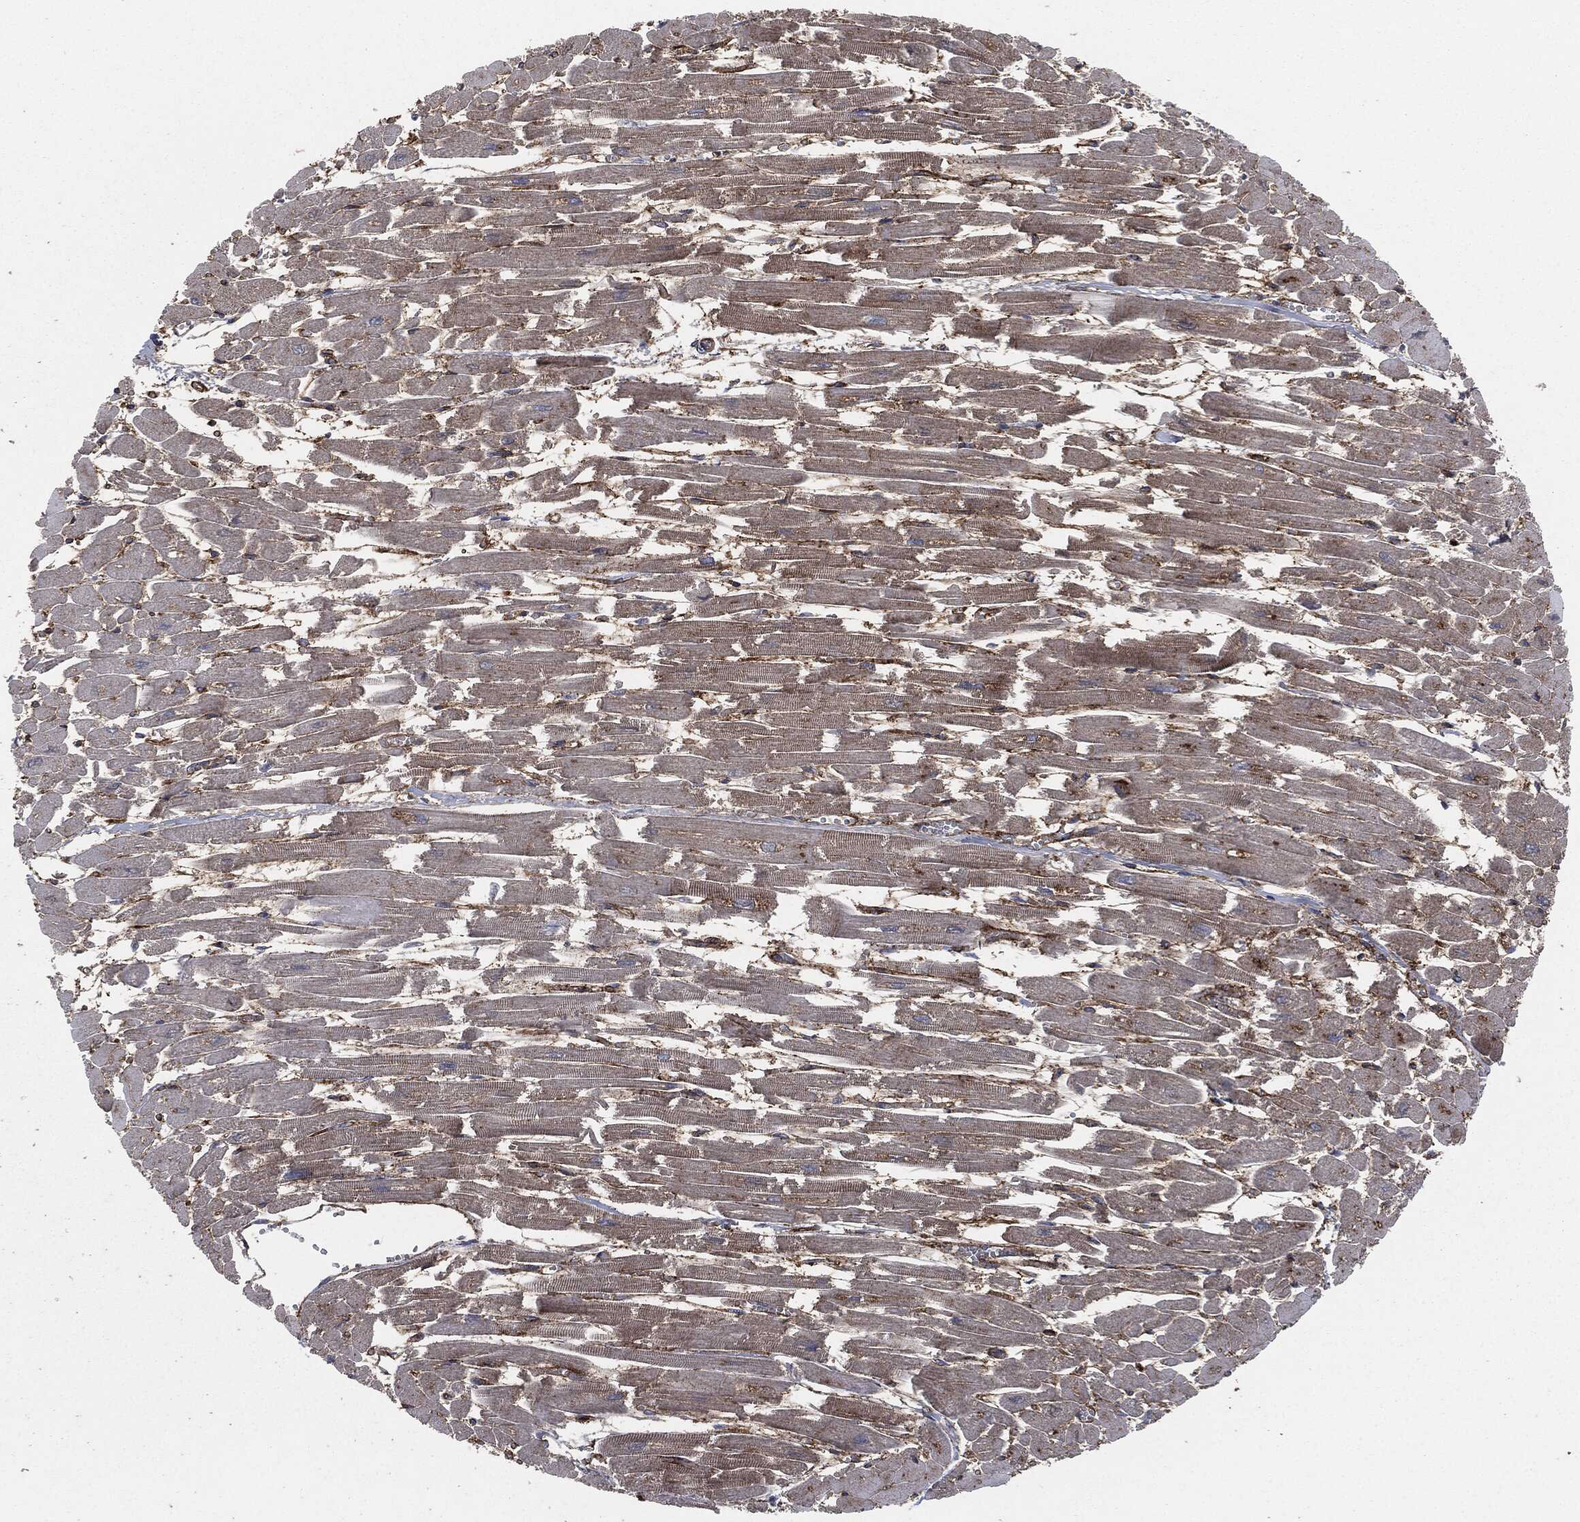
{"staining": {"intensity": "moderate", "quantity": "<25%", "location": "cytoplasmic/membranous"}, "tissue": "heart muscle", "cell_type": "Cardiomyocytes", "image_type": "normal", "snomed": [{"axis": "morphology", "description": "Normal tissue, NOS"}, {"axis": "topography", "description": "Heart"}], "caption": "IHC staining of unremarkable heart muscle, which exhibits low levels of moderate cytoplasmic/membranous positivity in approximately <25% of cardiomyocytes indicating moderate cytoplasmic/membranous protein expression. The staining was performed using DAB (brown) for protein detection and nuclei were counterstained in hematoxylin (blue).", "gene": "APOB", "patient": {"sex": "female", "age": 52}}